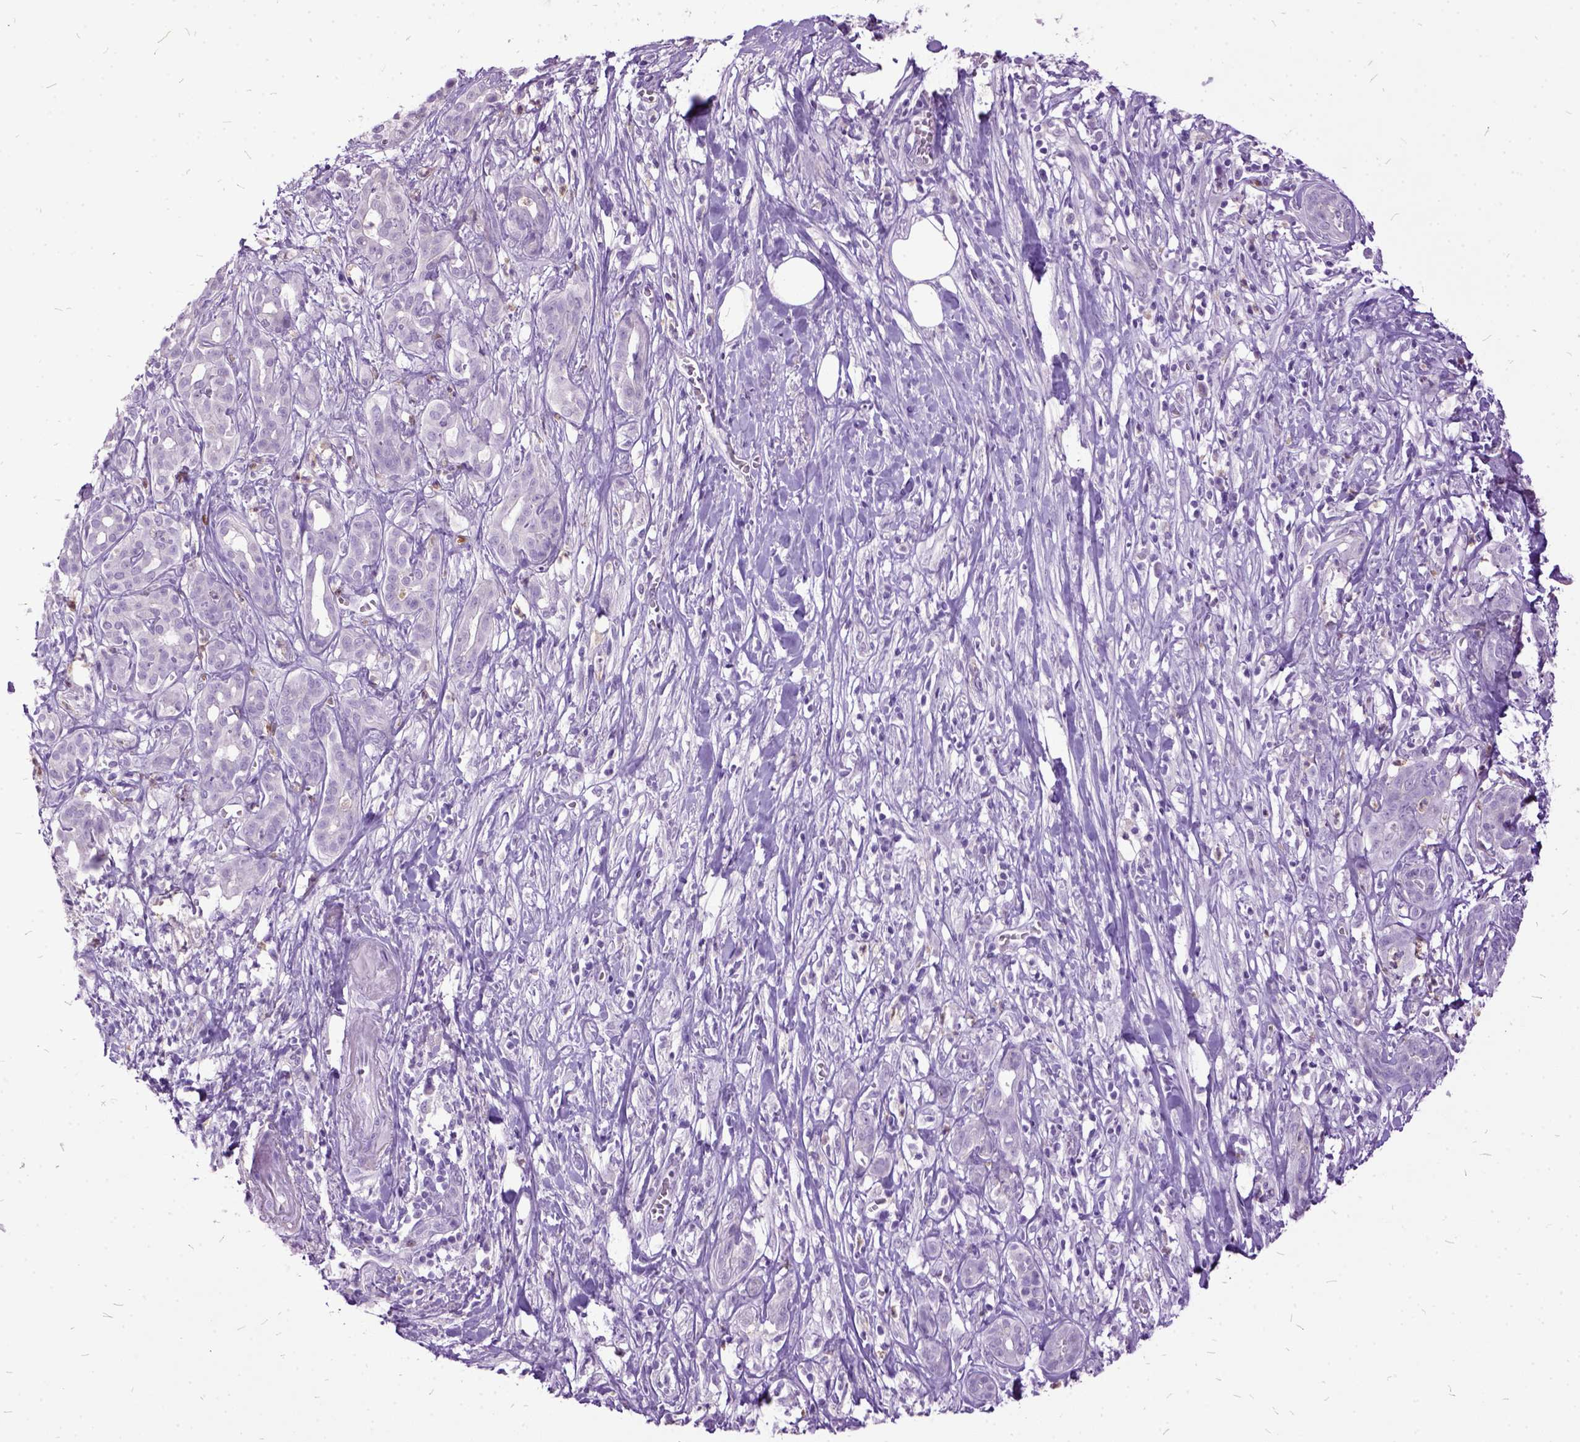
{"staining": {"intensity": "negative", "quantity": "none", "location": "none"}, "tissue": "pancreatic cancer", "cell_type": "Tumor cells", "image_type": "cancer", "snomed": [{"axis": "morphology", "description": "Adenocarcinoma, NOS"}, {"axis": "topography", "description": "Pancreas"}], "caption": "This is an IHC photomicrograph of pancreatic cancer. There is no staining in tumor cells.", "gene": "MME", "patient": {"sex": "male", "age": 61}}